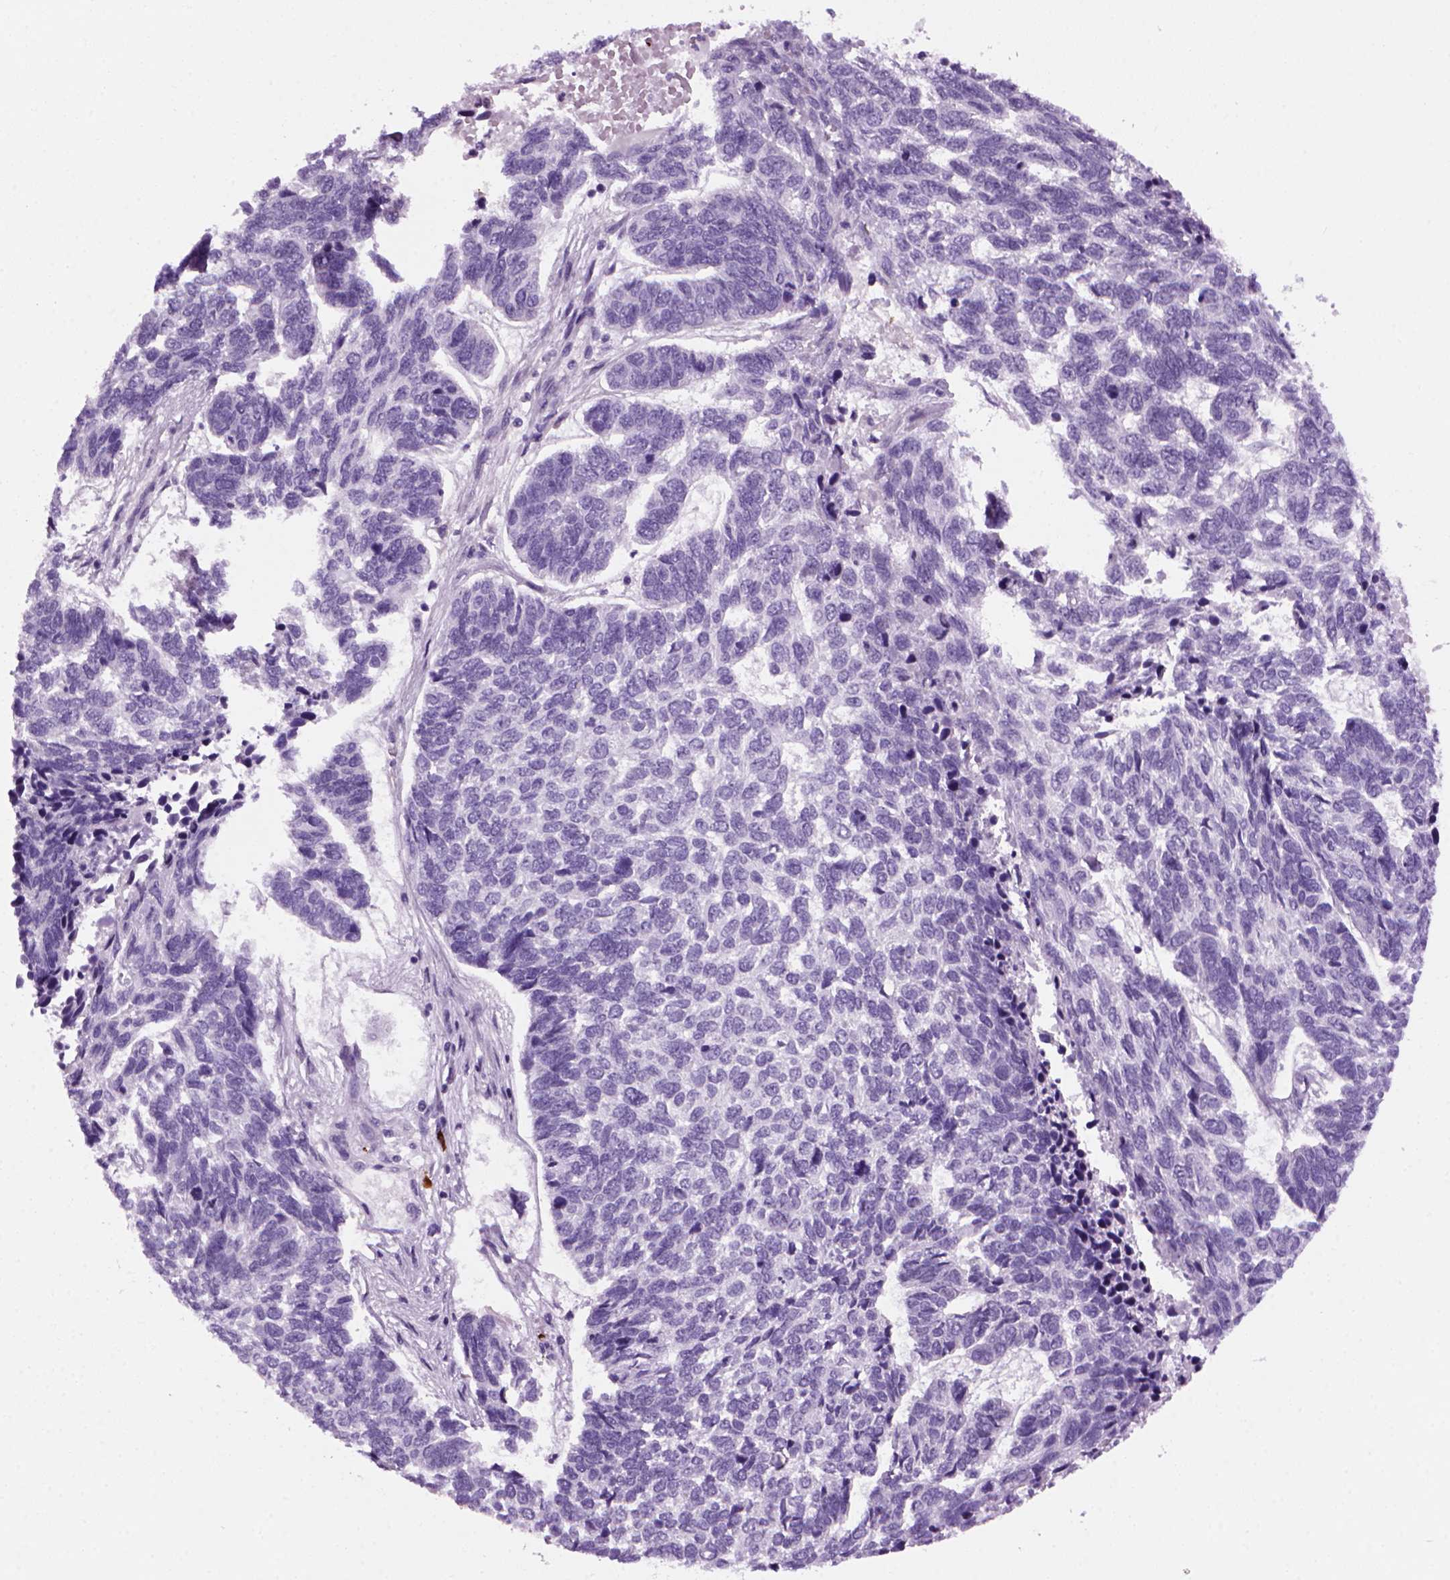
{"staining": {"intensity": "negative", "quantity": "none", "location": "none"}, "tissue": "skin cancer", "cell_type": "Tumor cells", "image_type": "cancer", "snomed": [{"axis": "morphology", "description": "Basal cell carcinoma"}, {"axis": "topography", "description": "Skin"}], "caption": "Immunohistochemistry histopathology image of neoplastic tissue: skin cancer (basal cell carcinoma) stained with DAB (3,3'-diaminobenzidine) reveals no significant protein expression in tumor cells. (Stains: DAB (3,3'-diaminobenzidine) immunohistochemistry (IHC) with hematoxylin counter stain, Microscopy: brightfield microscopy at high magnification).", "gene": "MZB1", "patient": {"sex": "female", "age": 65}}